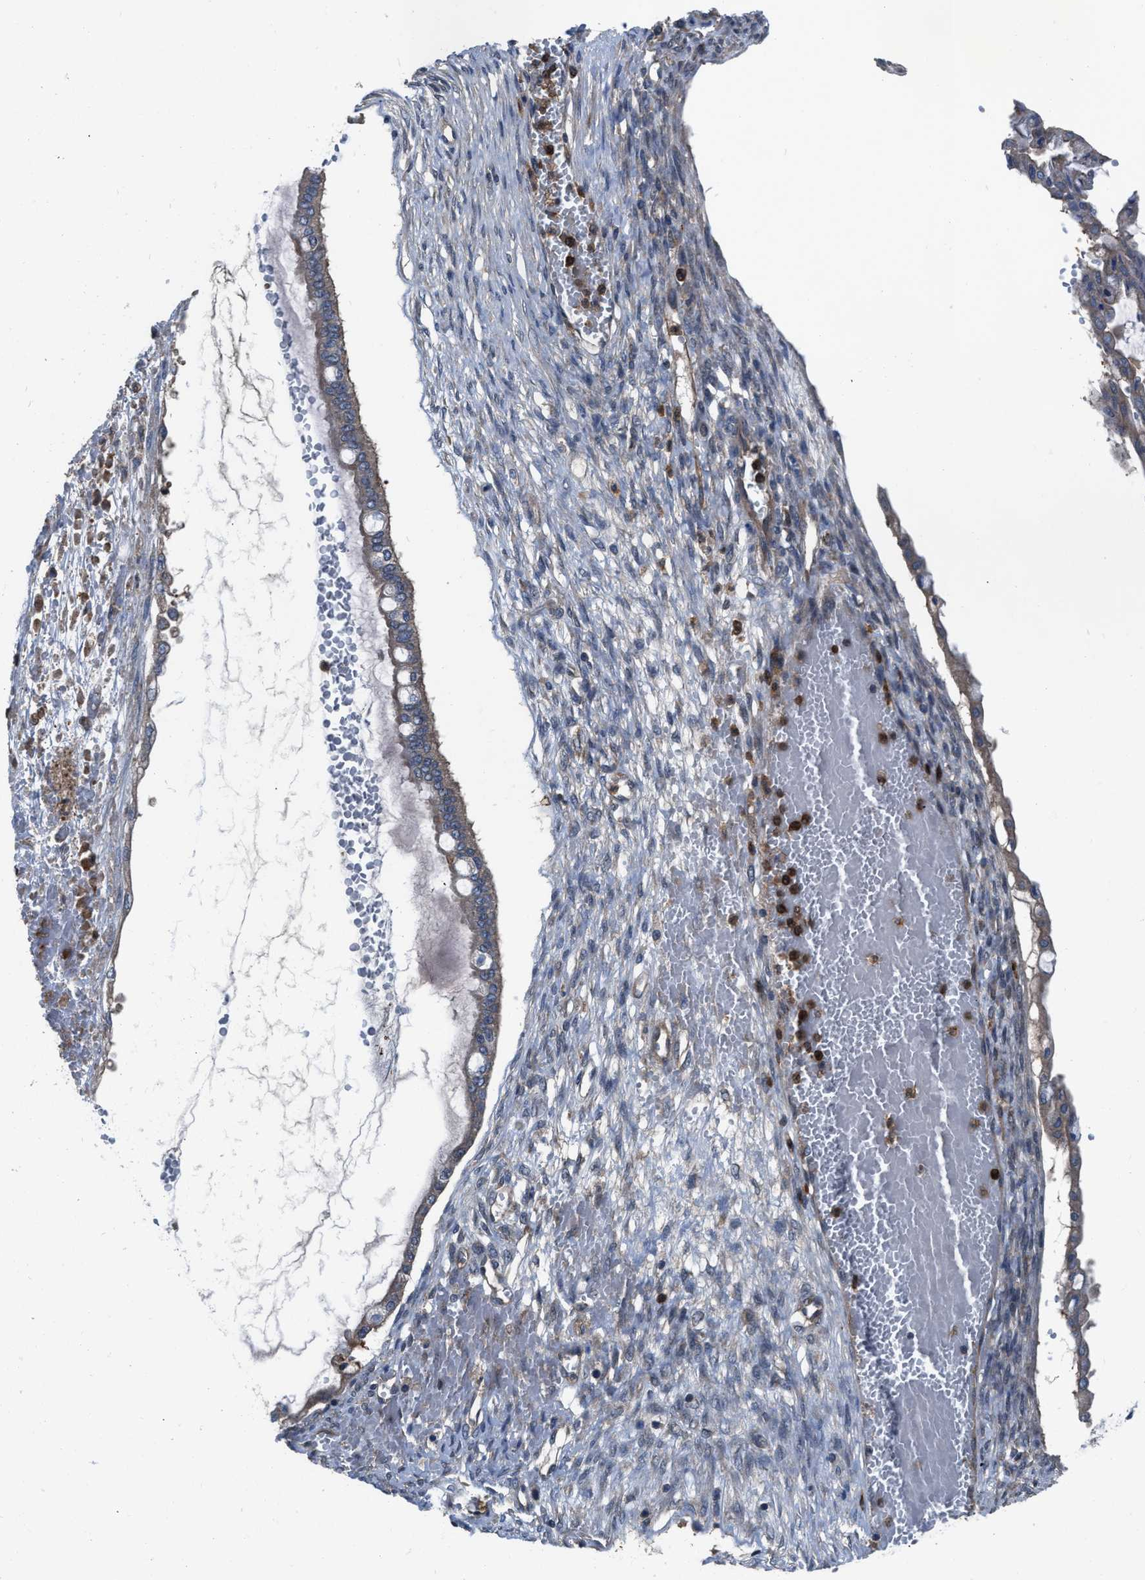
{"staining": {"intensity": "weak", "quantity": ">75%", "location": "cytoplasmic/membranous"}, "tissue": "ovarian cancer", "cell_type": "Tumor cells", "image_type": "cancer", "snomed": [{"axis": "morphology", "description": "Cystadenocarcinoma, mucinous, NOS"}, {"axis": "topography", "description": "Ovary"}], "caption": "Immunohistochemistry (IHC) of human mucinous cystadenocarcinoma (ovarian) demonstrates low levels of weak cytoplasmic/membranous positivity in approximately >75% of tumor cells.", "gene": "USP25", "patient": {"sex": "female", "age": 73}}